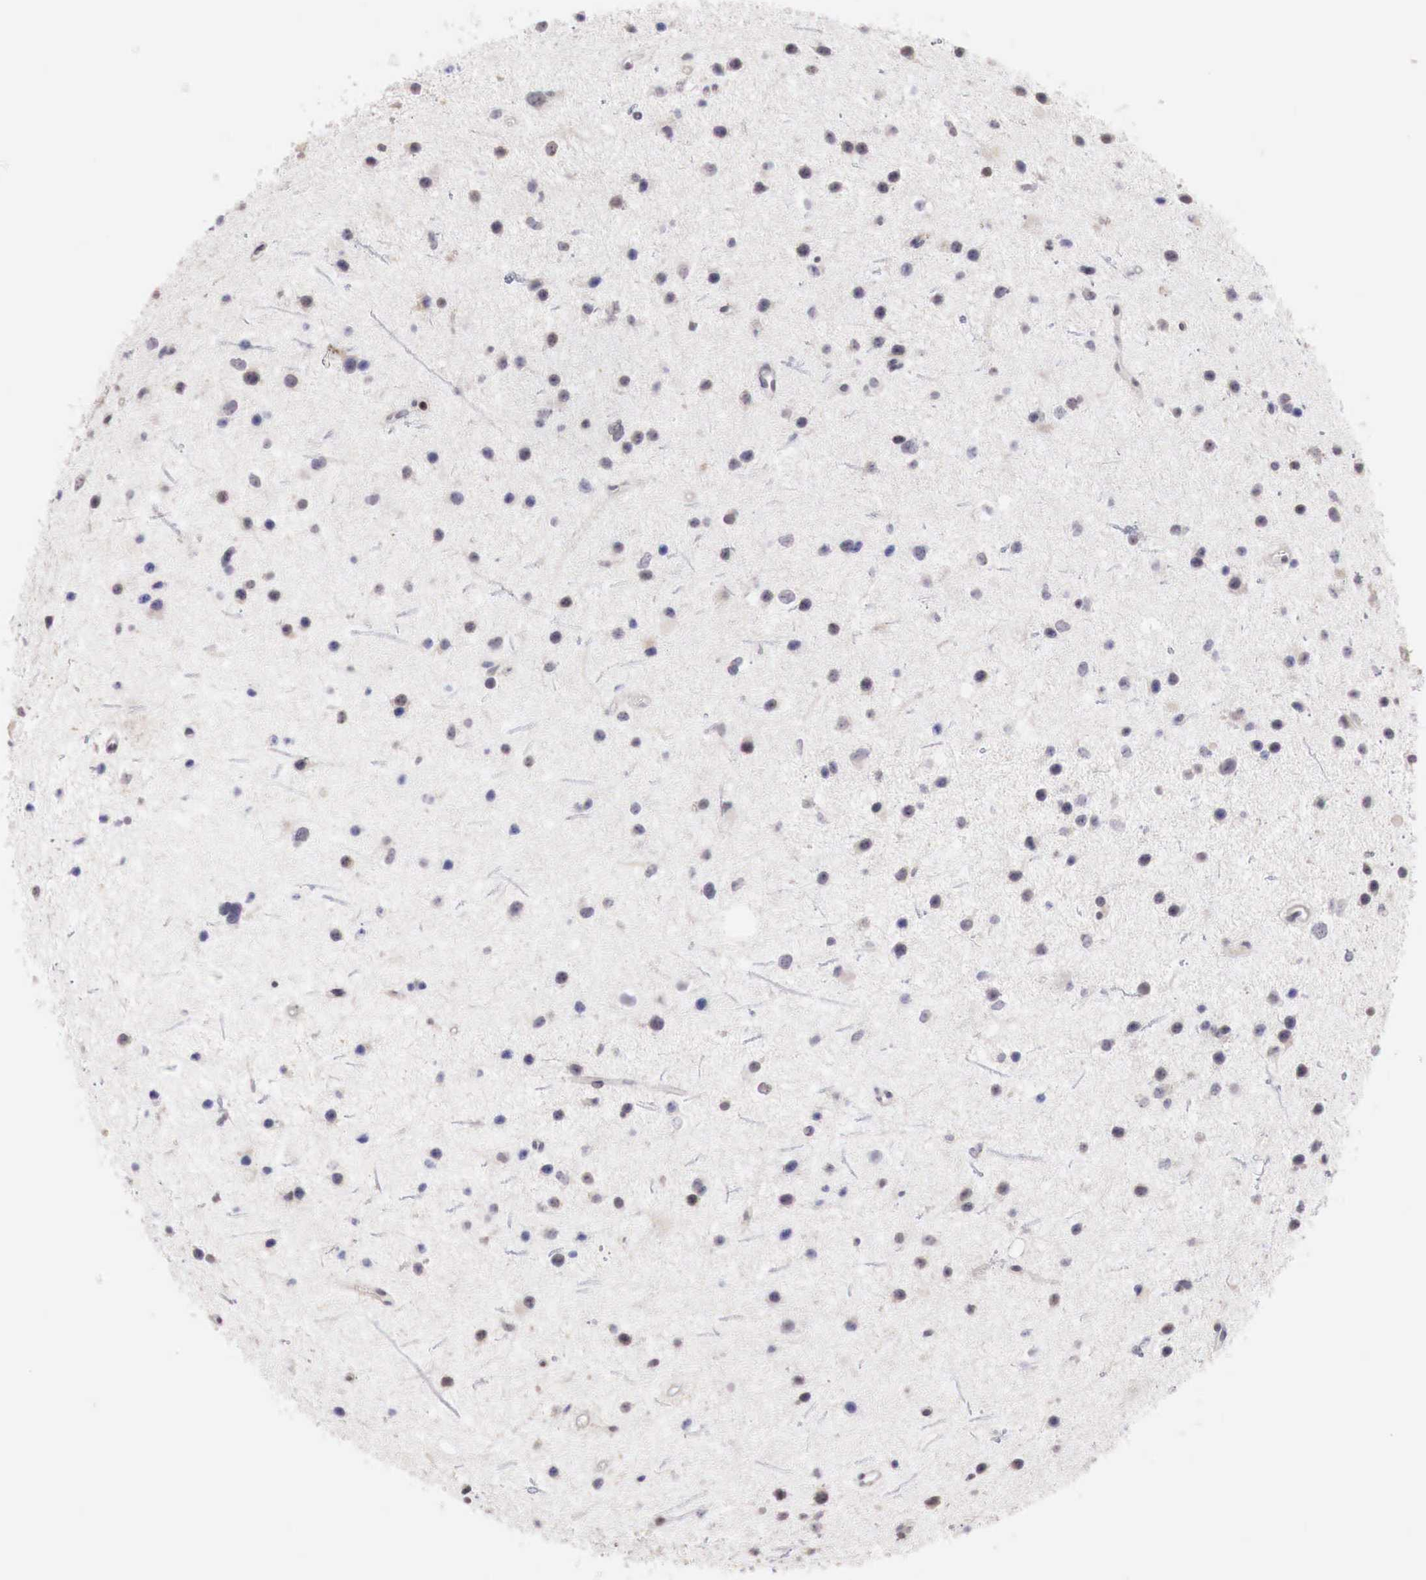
{"staining": {"intensity": "negative", "quantity": "none", "location": "none"}, "tissue": "glioma", "cell_type": "Tumor cells", "image_type": "cancer", "snomed": [{"axis": "morphology", "description": "Glioma, malignant, Low grade"}, {"axis": "topography", "description": "Brain"}], "caption": "Glioma was stained to show a protein in brown. There is no significant expression in tumor cells.", "gene": "TBC1D9", "patient": {"sex": "female", "age": 46}}